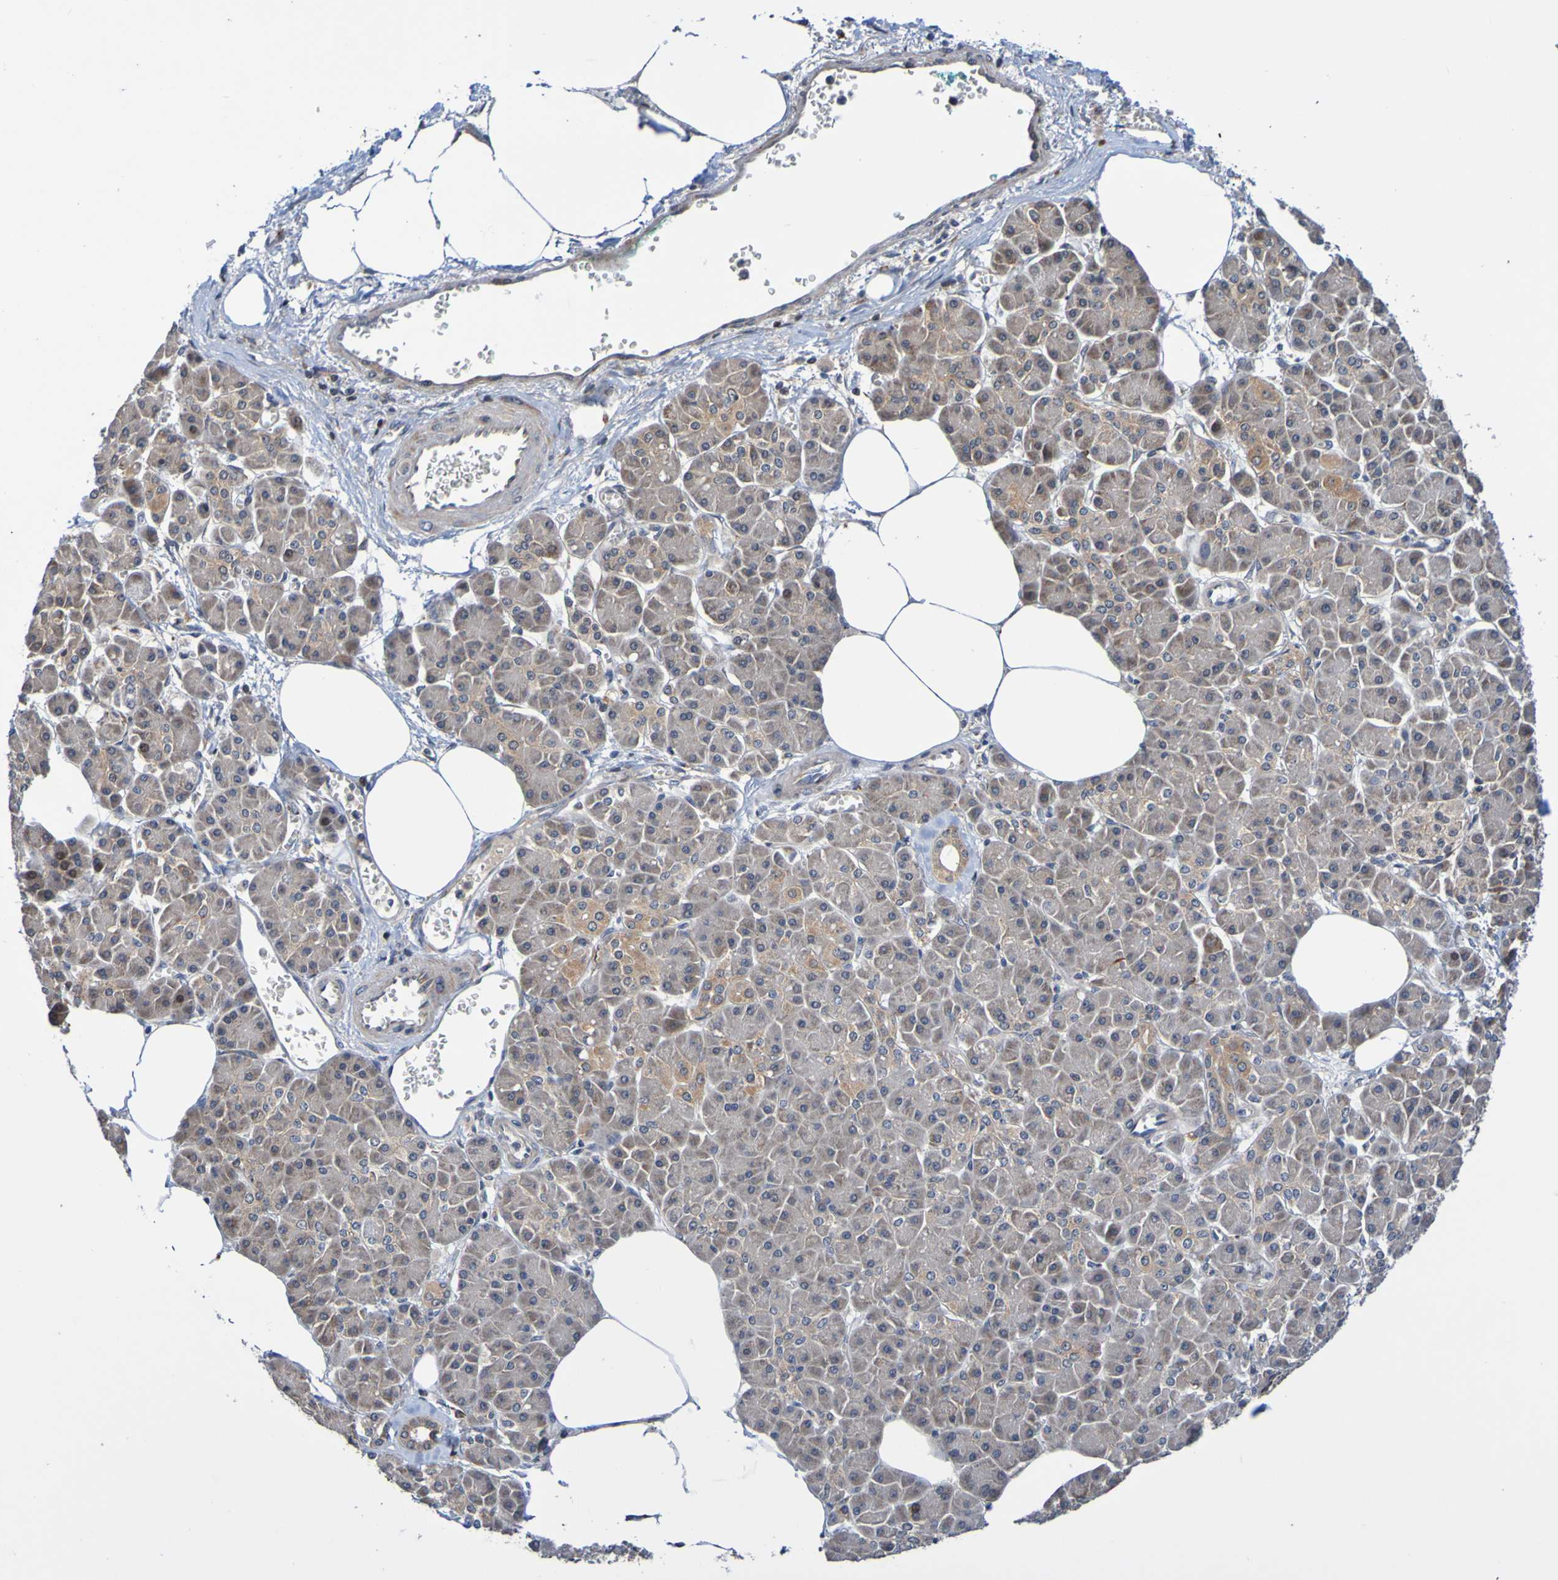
{"staining": {"intensity": "moderate", "quantity": ">75%", "location": "cytoplasmic/membranous"}, "tissue": "pancreatic cancer", "cell_type": "Tumor cells", "image_type": "cancer", "snomed": [{"axis": "morphology", "description": "Adenocarcinoma, NOS"}, {"axis": "topography", "description": "Pancreas"}], "caption": "High-magnification brightfield microscopy of pancreatic cancer stained with DAB (brown) and counterstained with hematoxylin (blue). tumor cells exhibit moderate cytoplasmic/membranous expression is present in approximately>75% of cells.", "gene": "AXIN1", "patient": {"sex": "female", "age": 70}}